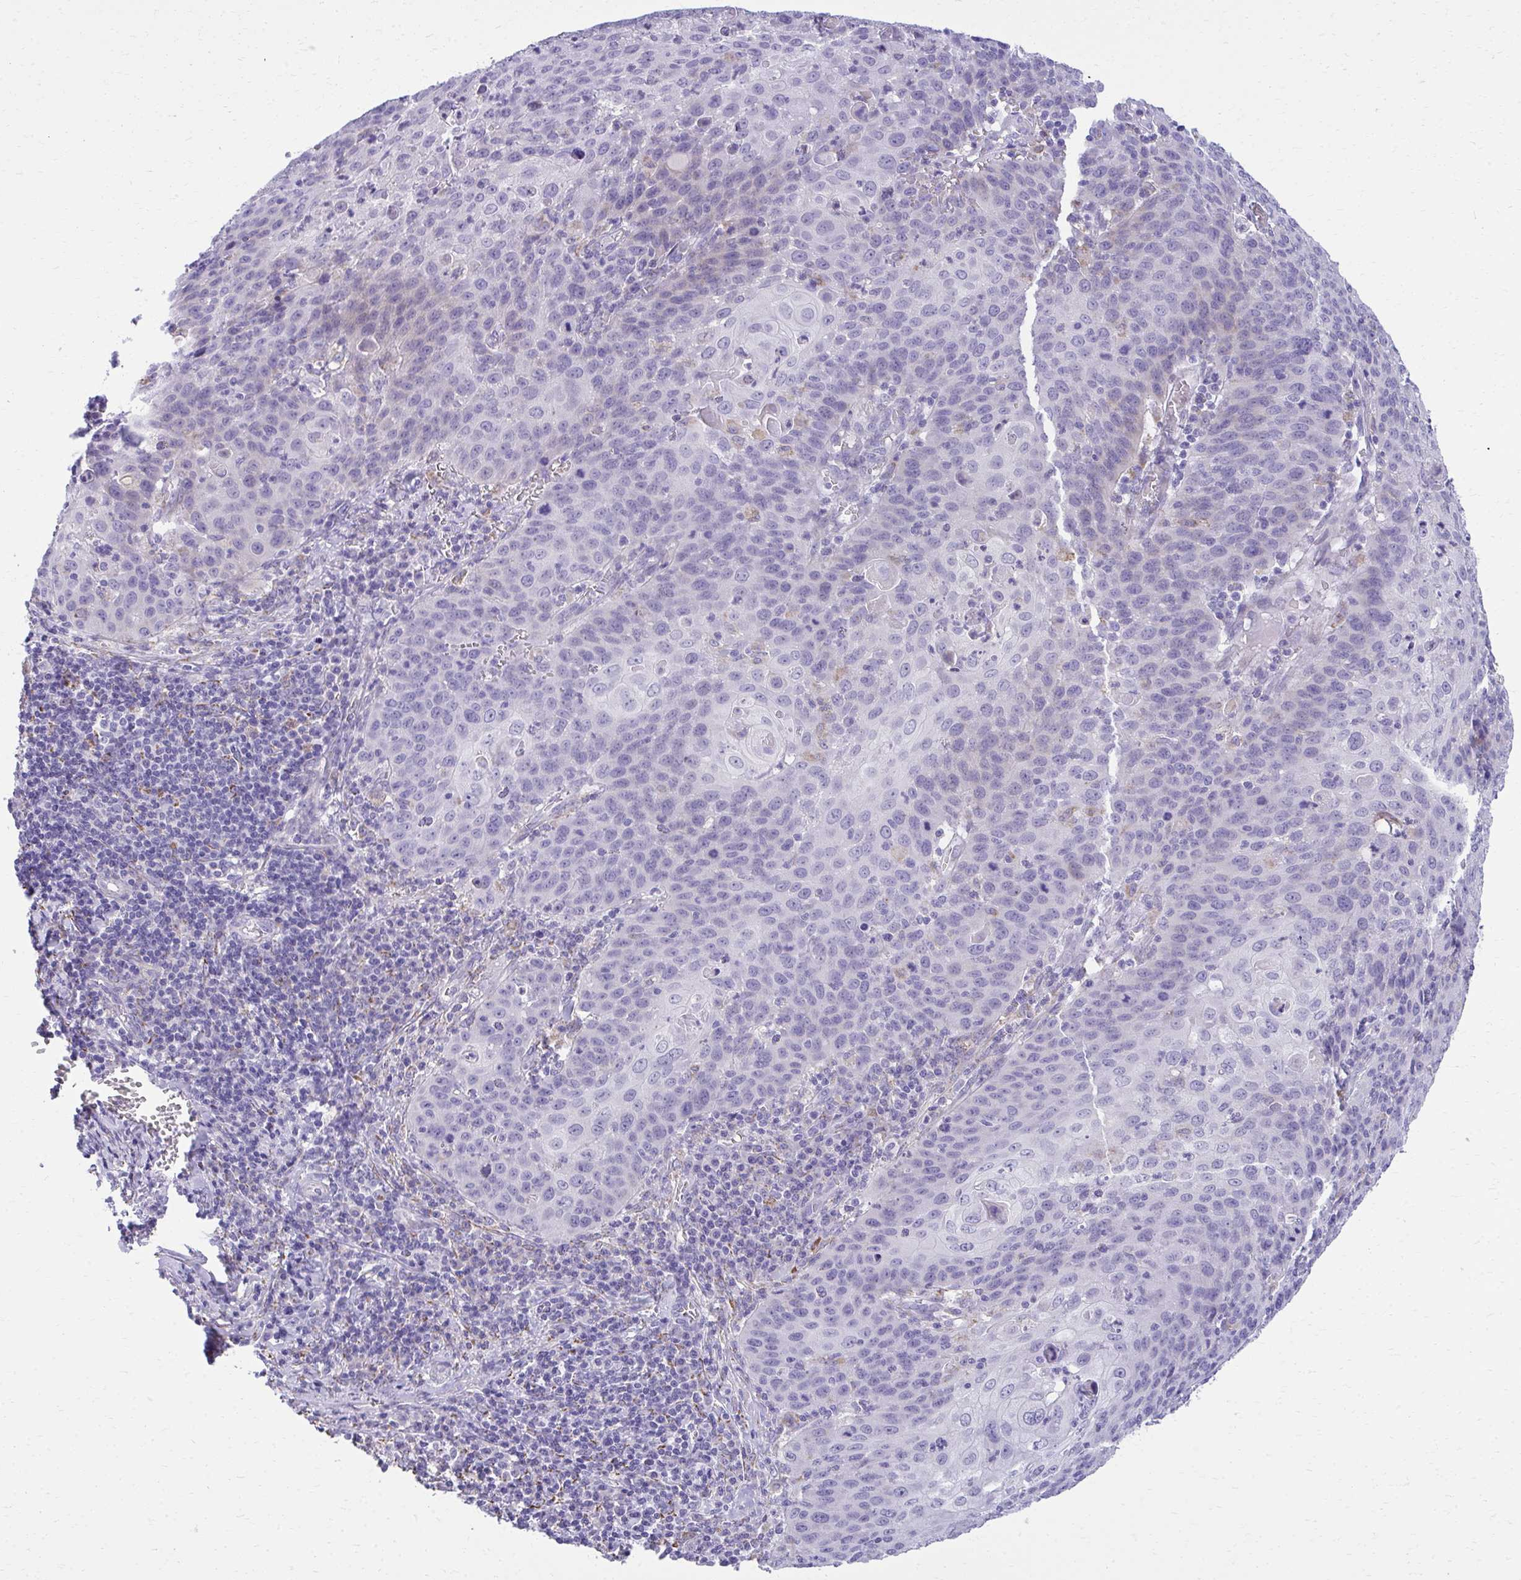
{"staining": {"intensity": "negative", "quantity": "none", "location": "none"}, "tissue": "cervical cancer", "cell_type": "Tumor cells", "image_type": "cancer", "snomed": [{"axis": "morphology", "description": "Squamous cell carcinoma, NOS"}, {"axis": "topography", "description": "Cervix"}], "caption": "Cervical cancer (squamous cell carcinoma) stained for a protein using immunohistochemistry exhibits no expression tumor cells.", "gene": "AIG1", "patient": {"sex": "female", "age": 65}}